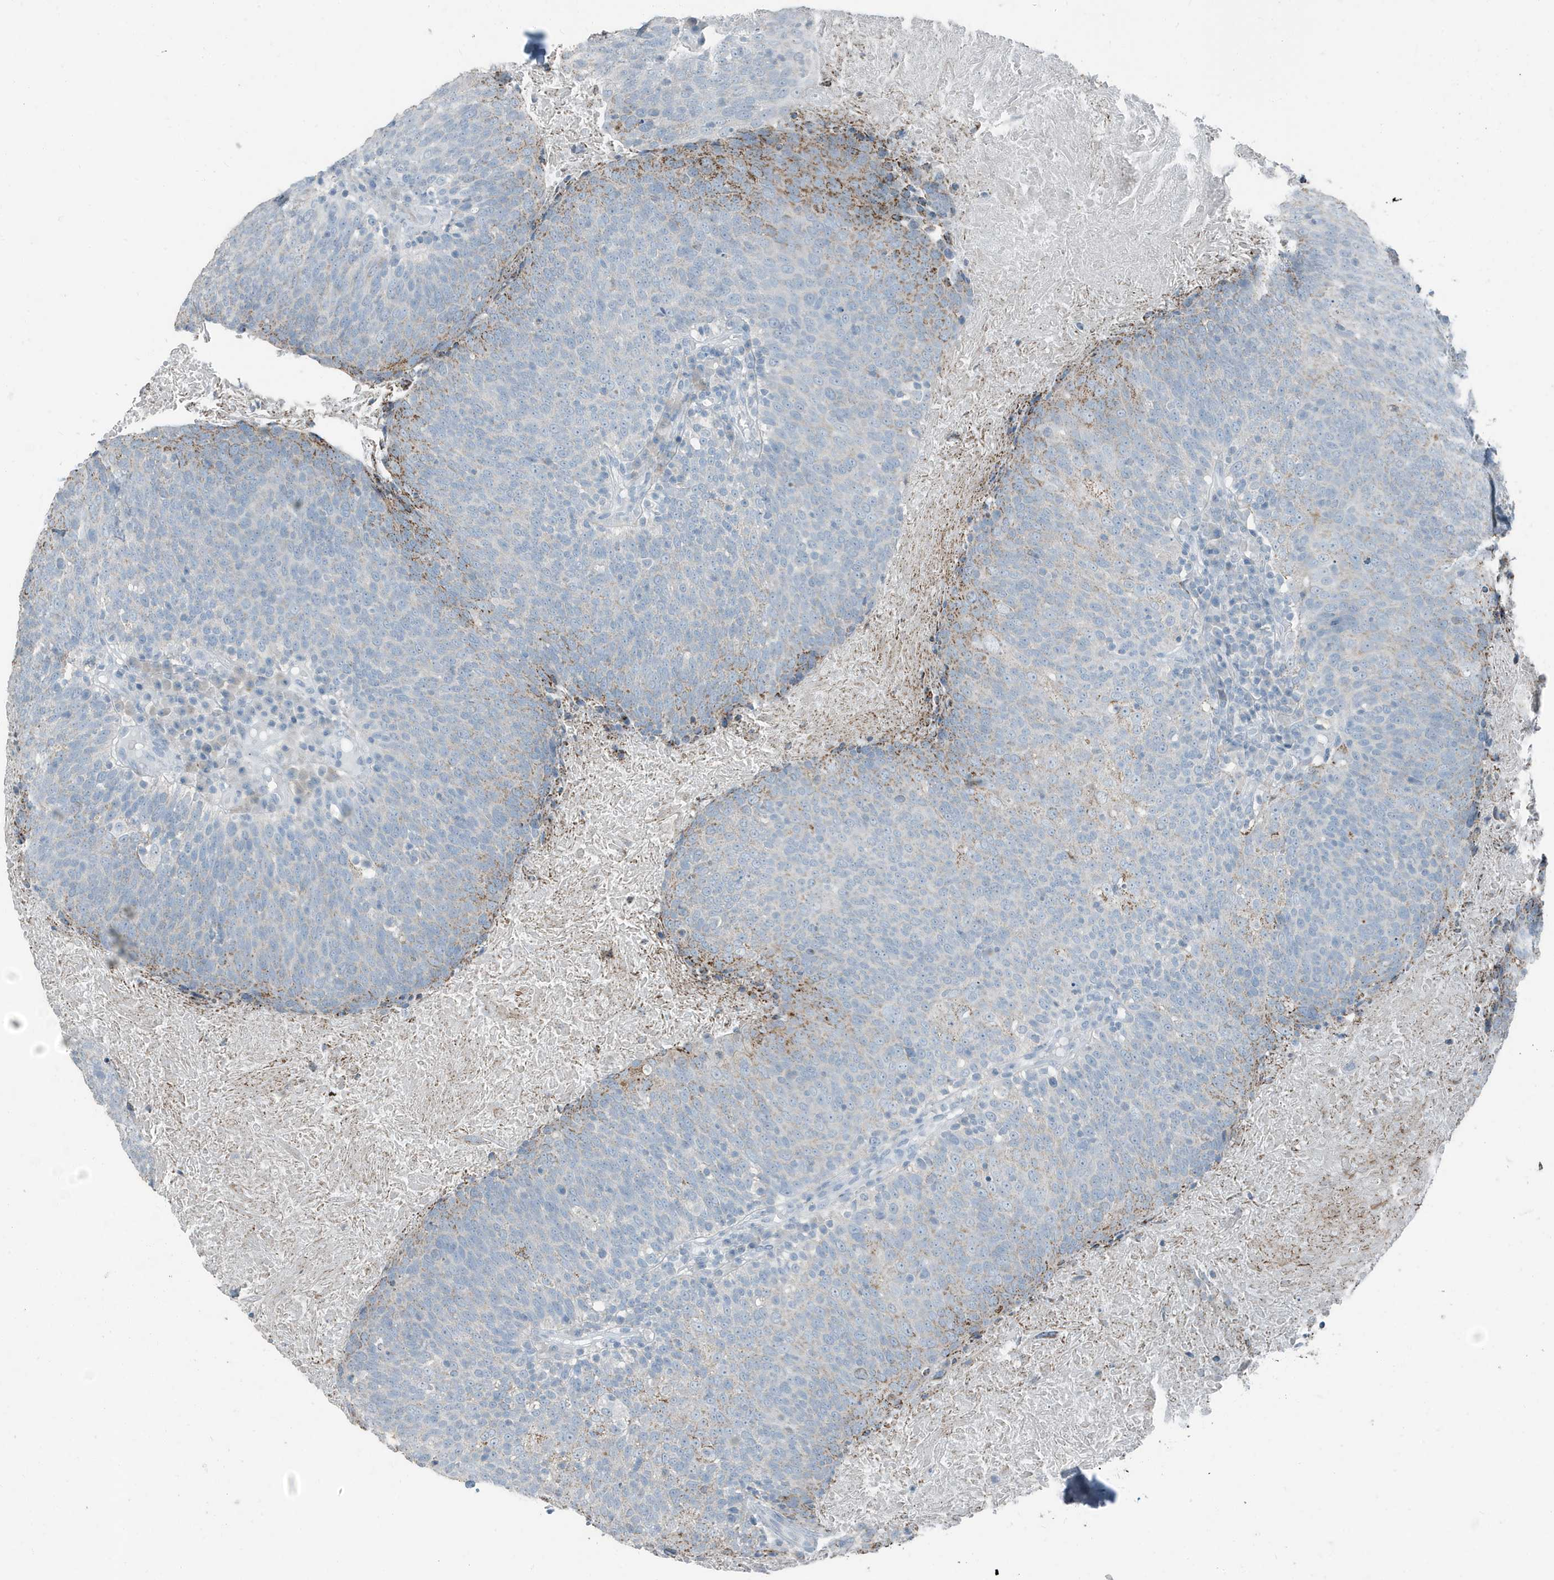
{"staining": {"intensity": "moderate", "quantity": "<25%", "location": "cytoplasmic/membranous"}, "tissue": "head and neck cancer", "cell_type": "Tumor cells", "image_type": "cancer", "snomed": [{"axis": "morphology", "description": "Squamous cell carcinoma, NOS"}, {"axis": "morphology", "description": "Squamous cell carcinoma, metastatic, NOS"}, {"axis": "topography", "description": "Lymph node"}, {"axis": "topography", "description": "Head-Neck"}], "caption": "Immunohistochemical staining of human head and neck cancer (metastatic squamous cell carcinoma) displays low levels of moderate cytoplasmic/membranous protein positivity in approximately <25% of tumor cells.", "gene": "FAM162A", "patient": {"sex": "male", "age": 62}}